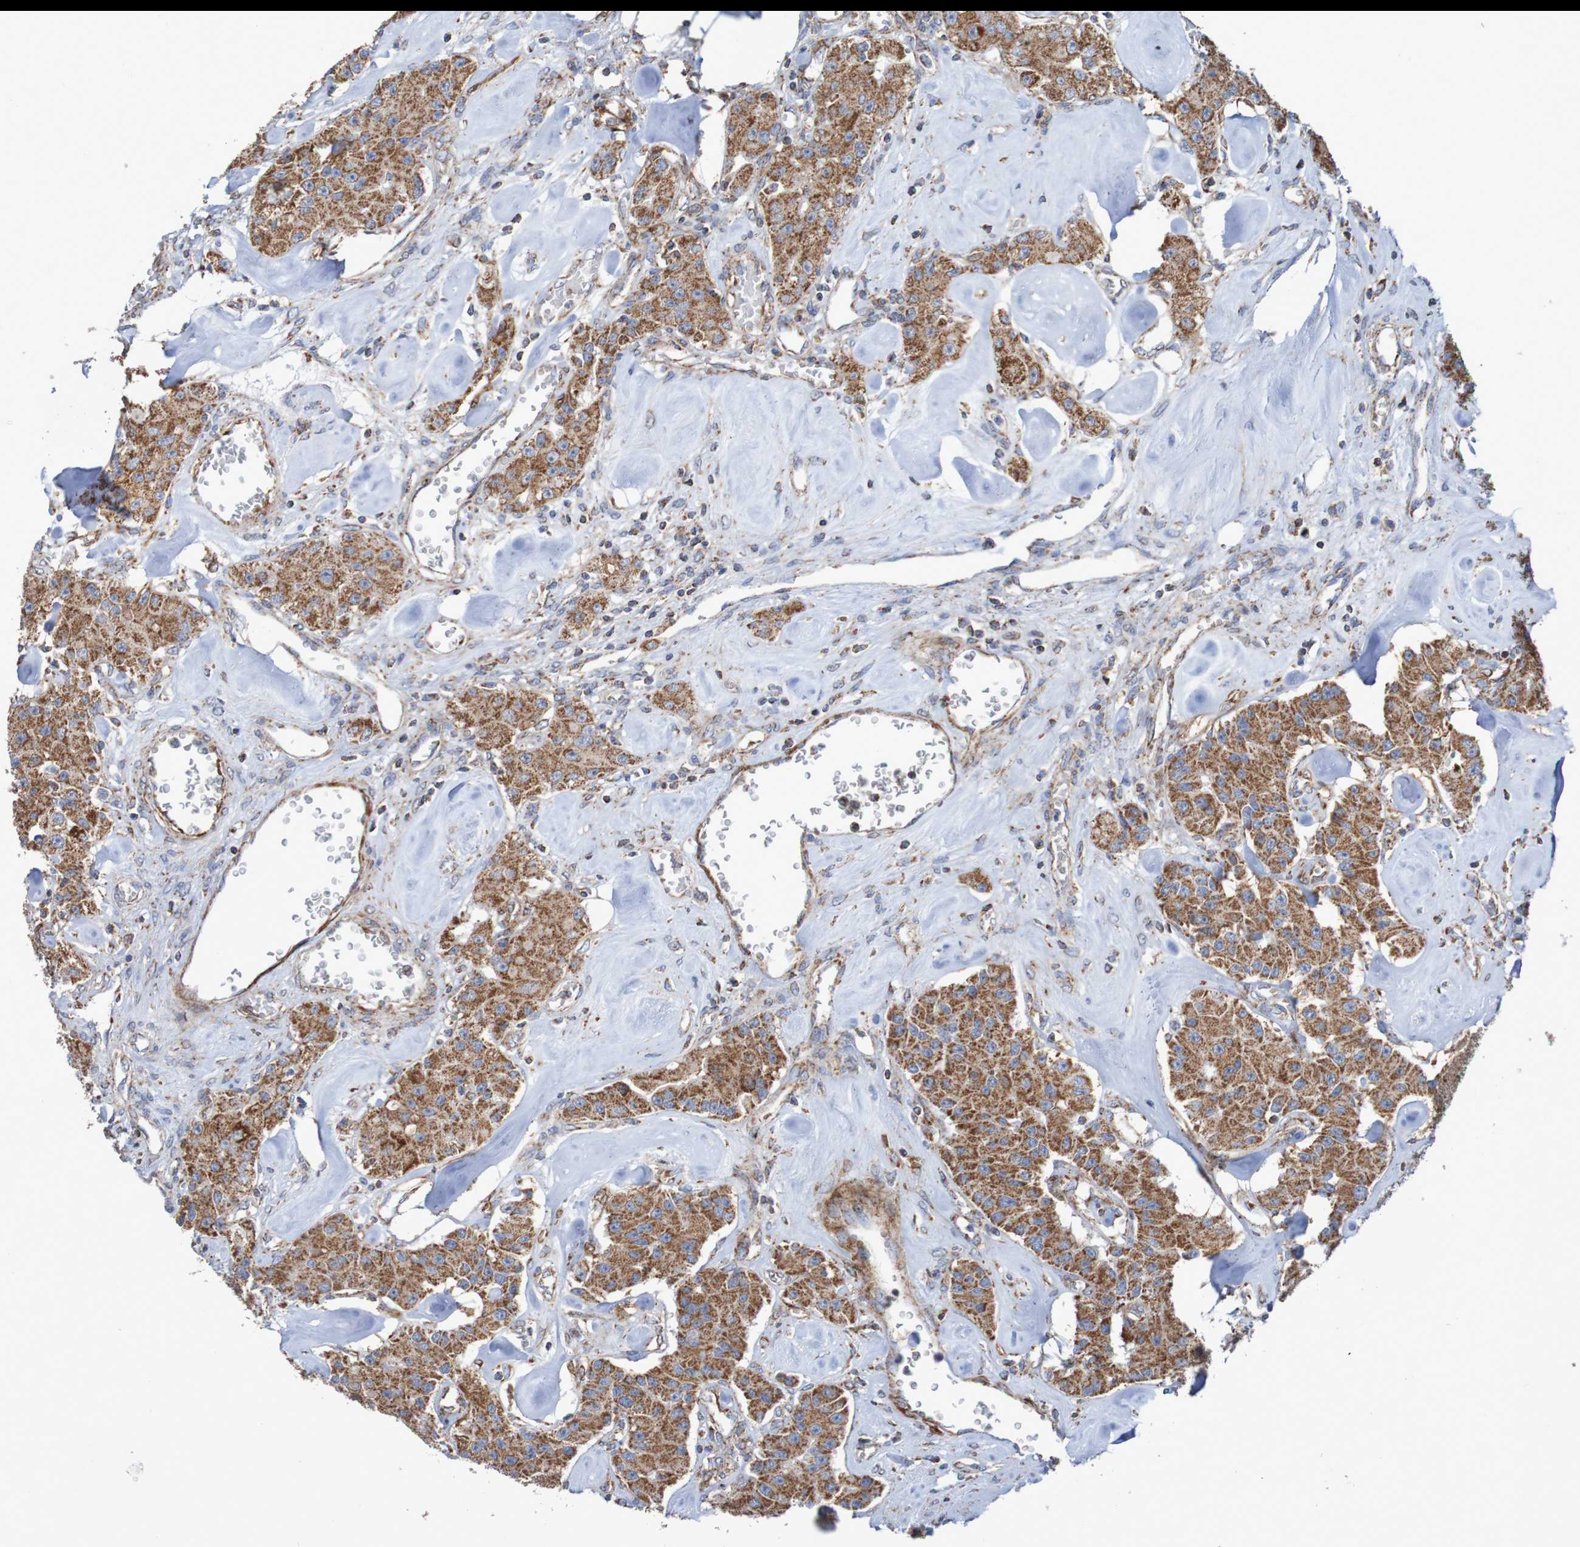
{"staining": {"intensity": "strong", "quantity": ">75%", "location": "cytoplasmic/membranous"}, "tissue": "carcinoid", "cell_type": "Tumor cells", "image_type": "cancer", "snomed": [{"axis": "morphology", "description": "Carcinoid, malignant, NOS"}, {"axis": "topography", "description": "Pancreas"}], "caption": "The image reveals staining of malignant carcinoid, revealing strong cytoplasmic/membranous protein expression (brown color) within tumor cells.", "gene": "MMEL1", "patient": {"sex": "male", "age": 41}}